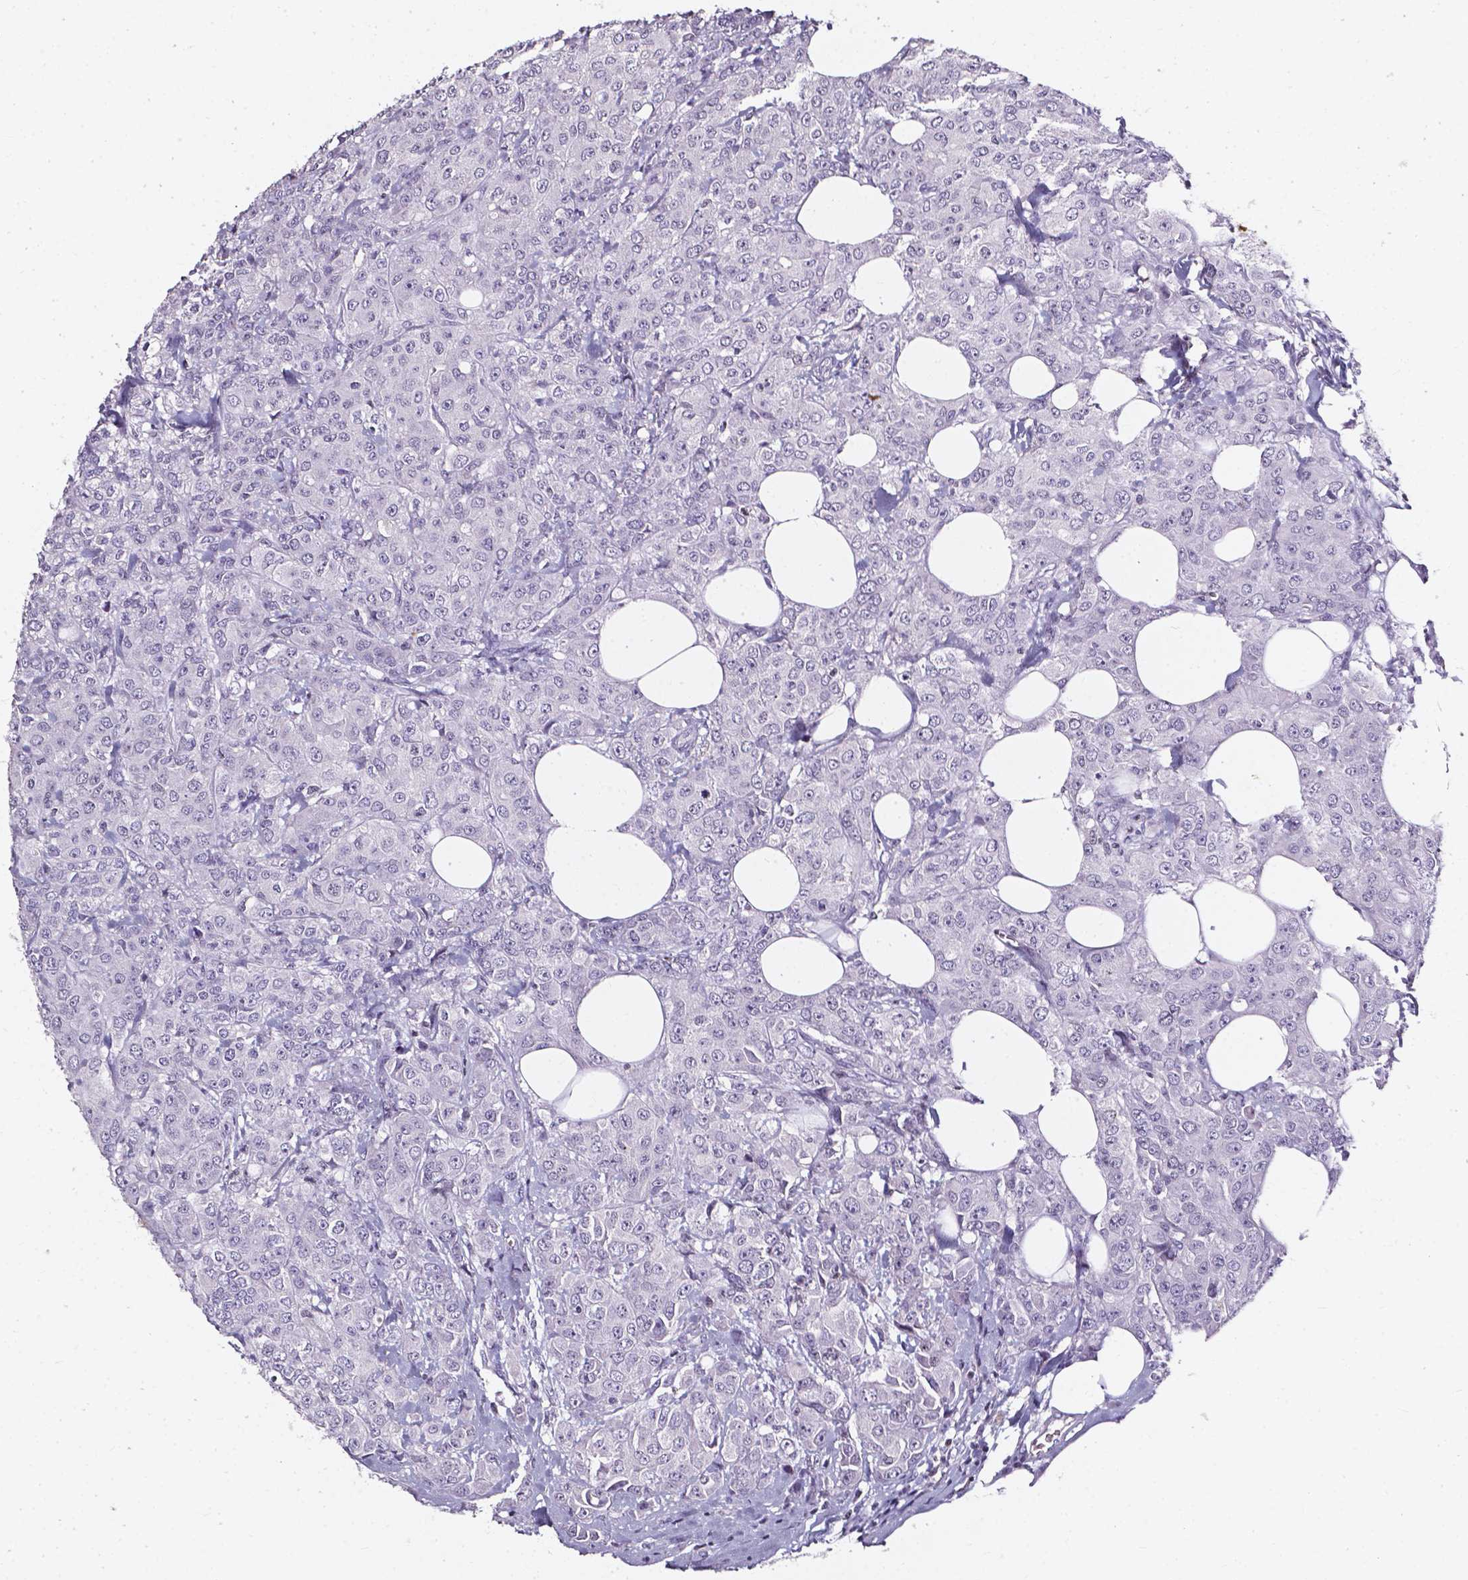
{"staining": {"intensity": "negative", "quantity": "none", "location": "none"}, "tissue": "breast cancer", "cell_type": "Tumor cells", "image_type": "cancer", "snomed": [{"axis": "morphology", "description": "Normal tissue, NOS"}, {"axis": "morphology", "description": "Duct carcinoma"}, {"axis": "topography", "description": "Breast"}], "caption": "Breast intraductal carcinoma was stained to show a protein in brown. There is no significant expression in tumor cells. The staining is performed using DAB brown chromogen with nuclei counter-stained in using hematoxylin.", "gene": "AKR1B10", "patient": {"sex": "female", "age": 43}}